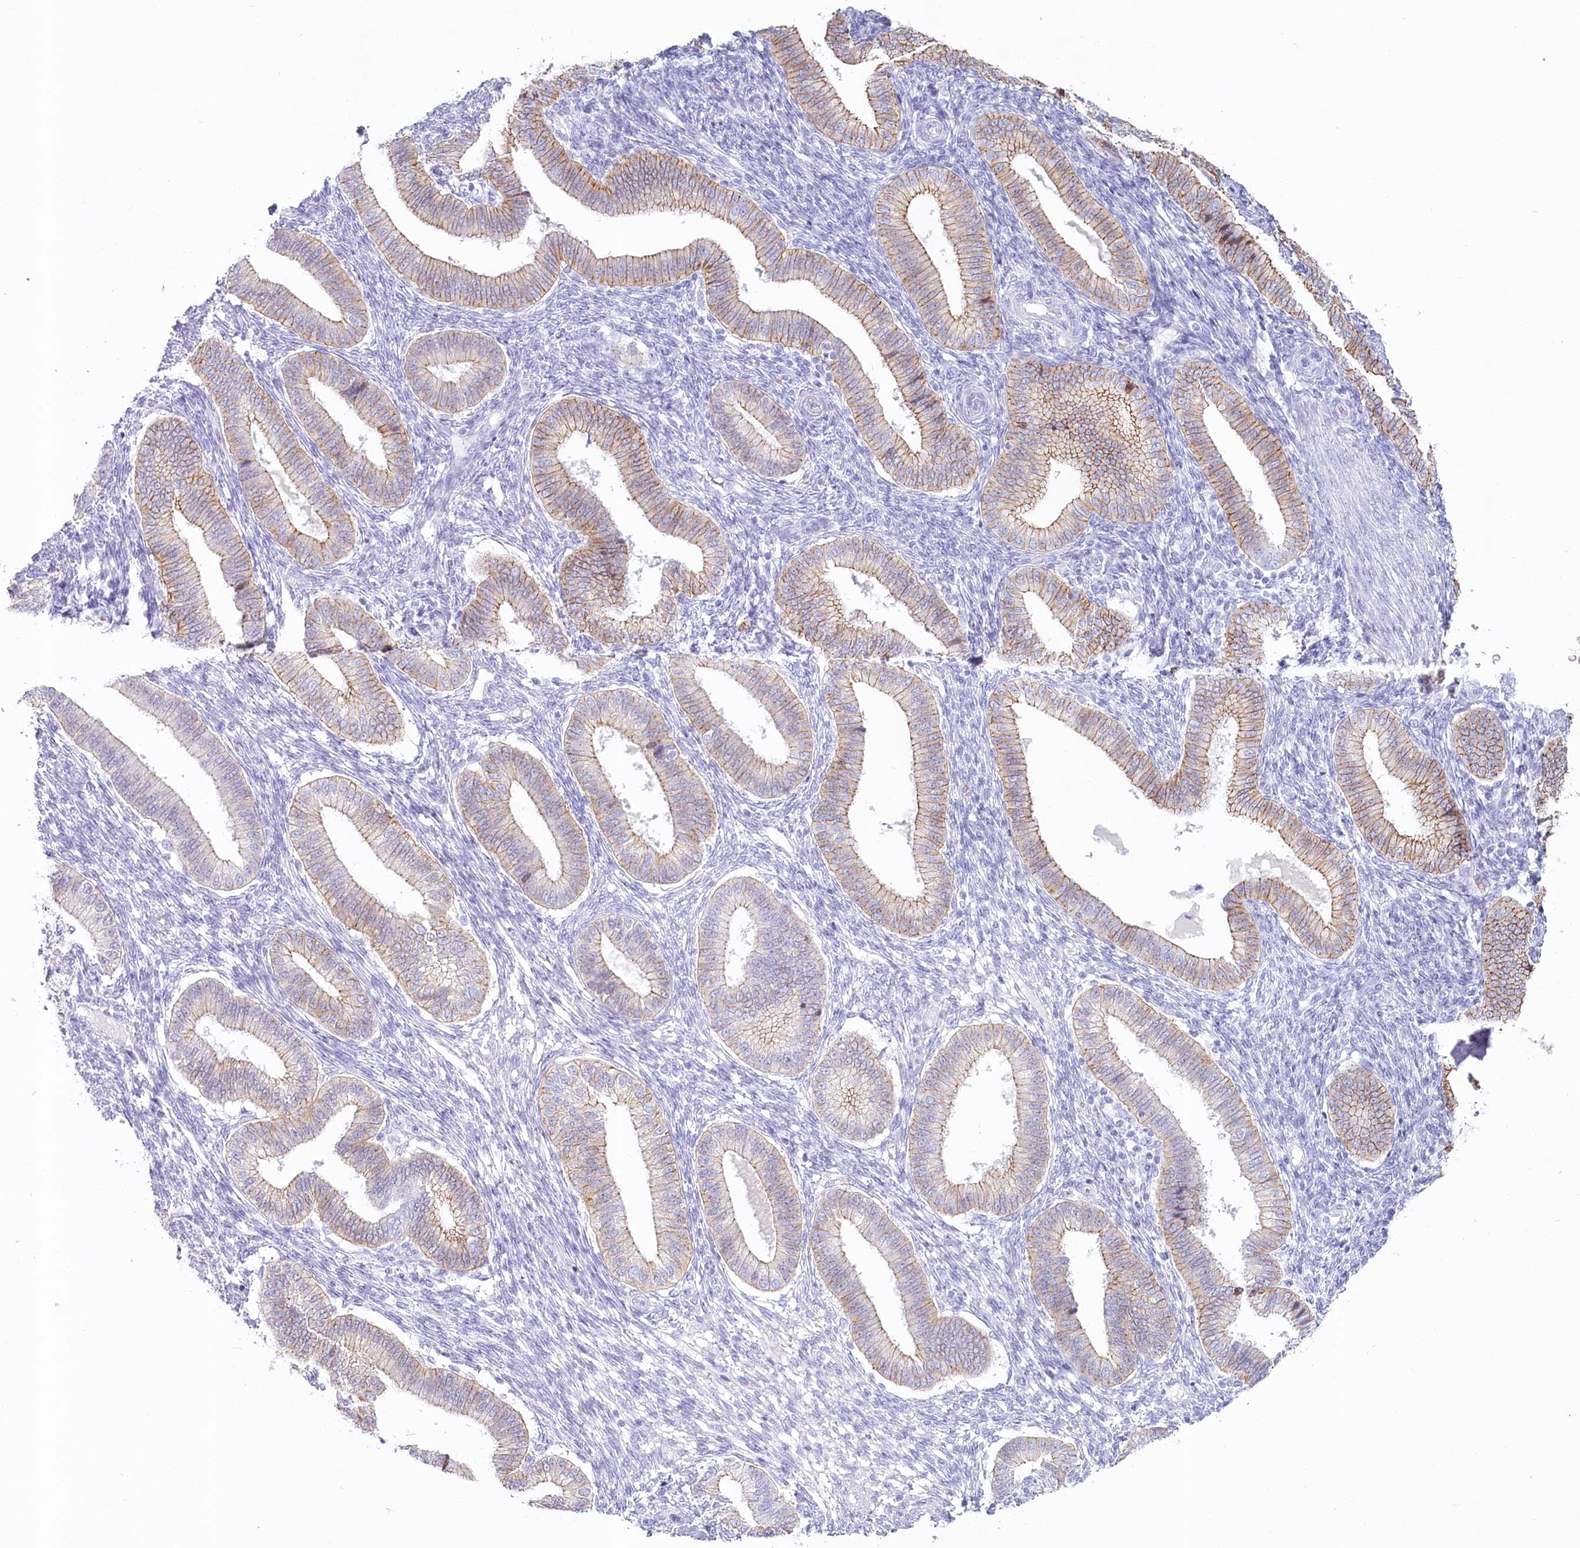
{"staining": {"intensity": "negative", "quantity": "none", "location": "none"}, "tissue": "endometrium", "cell_type": "Cells in endometrial stroma", "image_type": "normal", "snomed": [{"axis": "morphology", "description": "Normal tissue, NOS"}, {"axis": "topography", "description": "Endometrium"}], "caption": "Cells in endometrial stroma show no significant protein expression in unremarkable endometrium. Nuclei are stained in blue.", "gene": "IFIT5", "patient": {"sex": "female", "age": 39}}